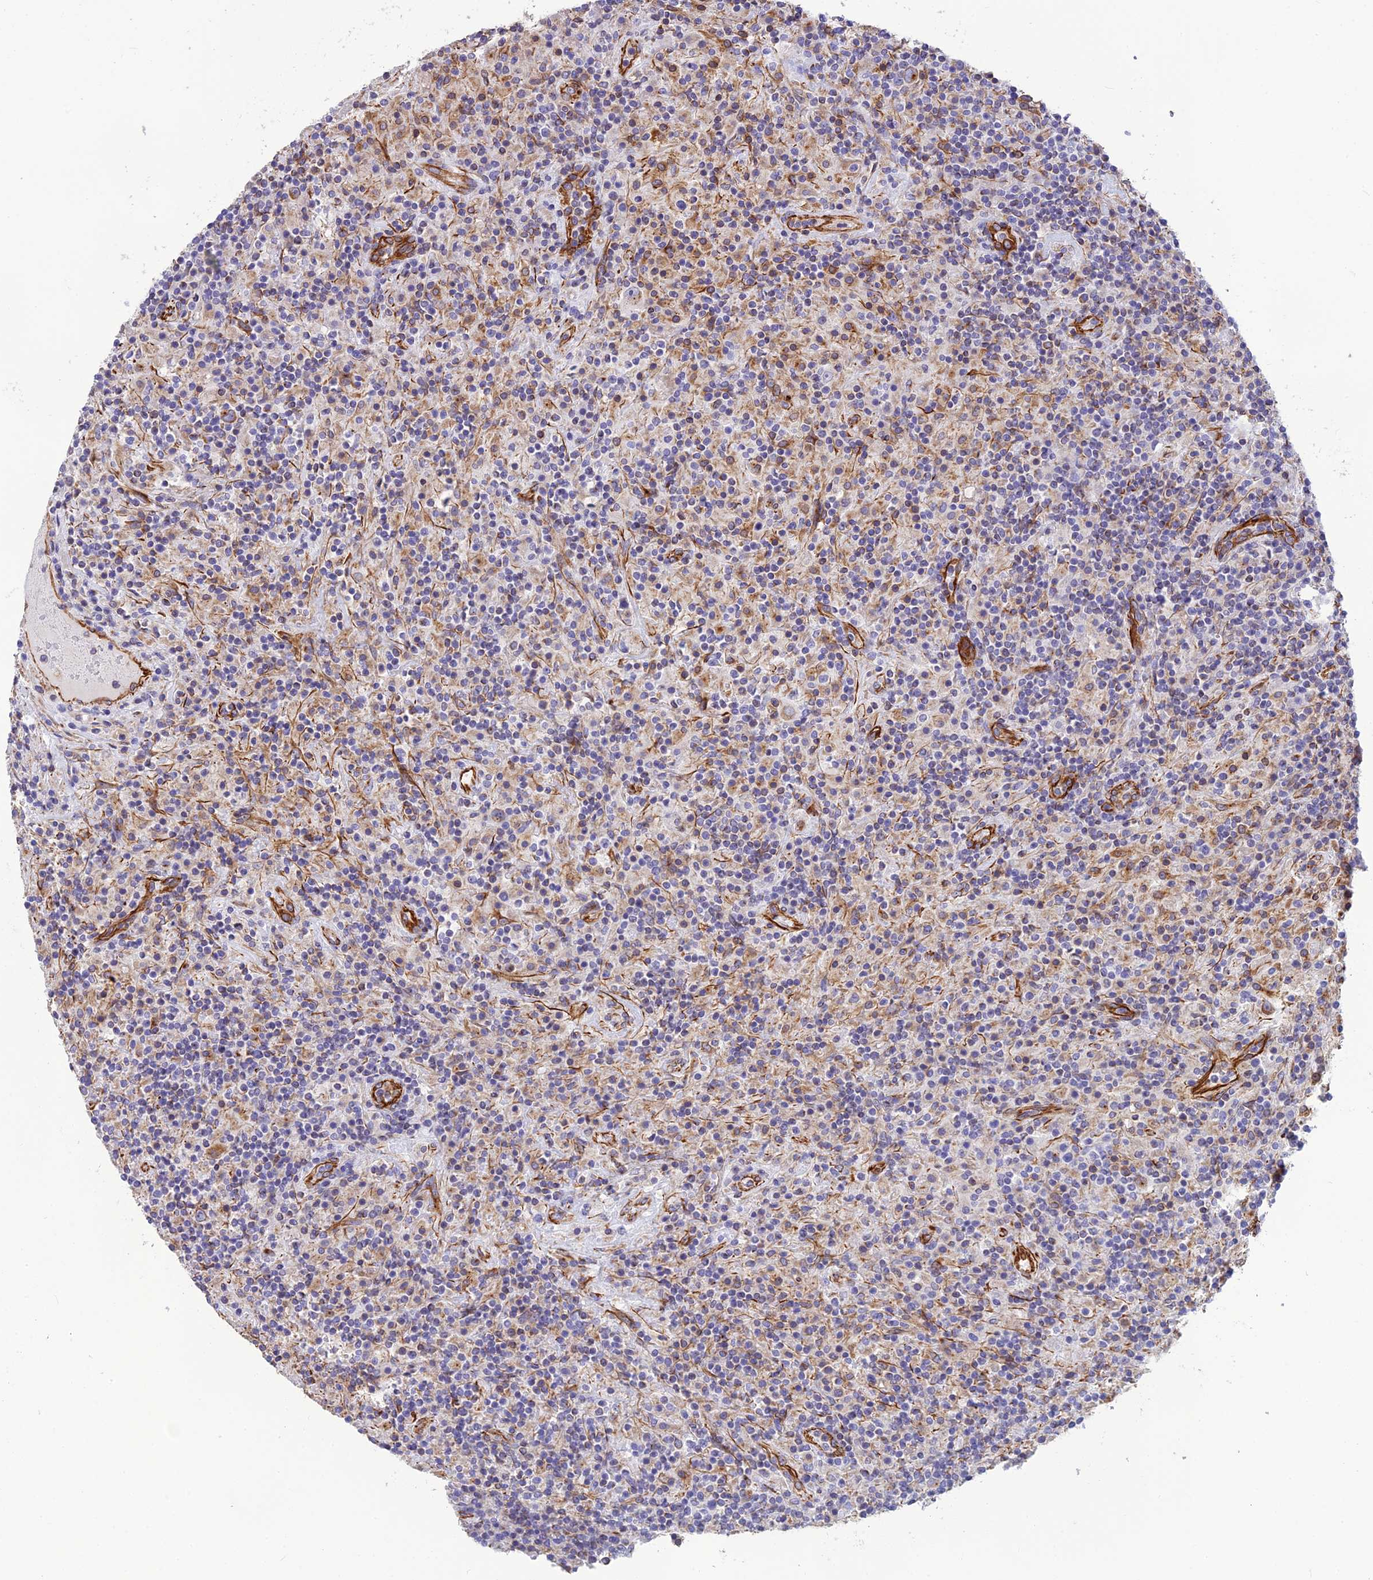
{"staining": {"intensity": "weak", "quantity": ">75%", "location": "cytoplasmic/membranous"}, "tissue": "lymphoma", "cell_type": "Tumor cells", "image_type": "cancer", "snomed": [{"axis": "morphology", "description": "Hodgkin's disease, NOS"}, {"axis": "topography", "description": "Lymph node"}], "caption": "A brown stain labels weak cytoplasmic/membranous staining of a protein in human Hodgkin's disease tumor cells. (DAB = brown stain, brightfield microscopy at high magnification).", "gene": "FBXL20", "patient": {"sex": "male", "age": 70}}